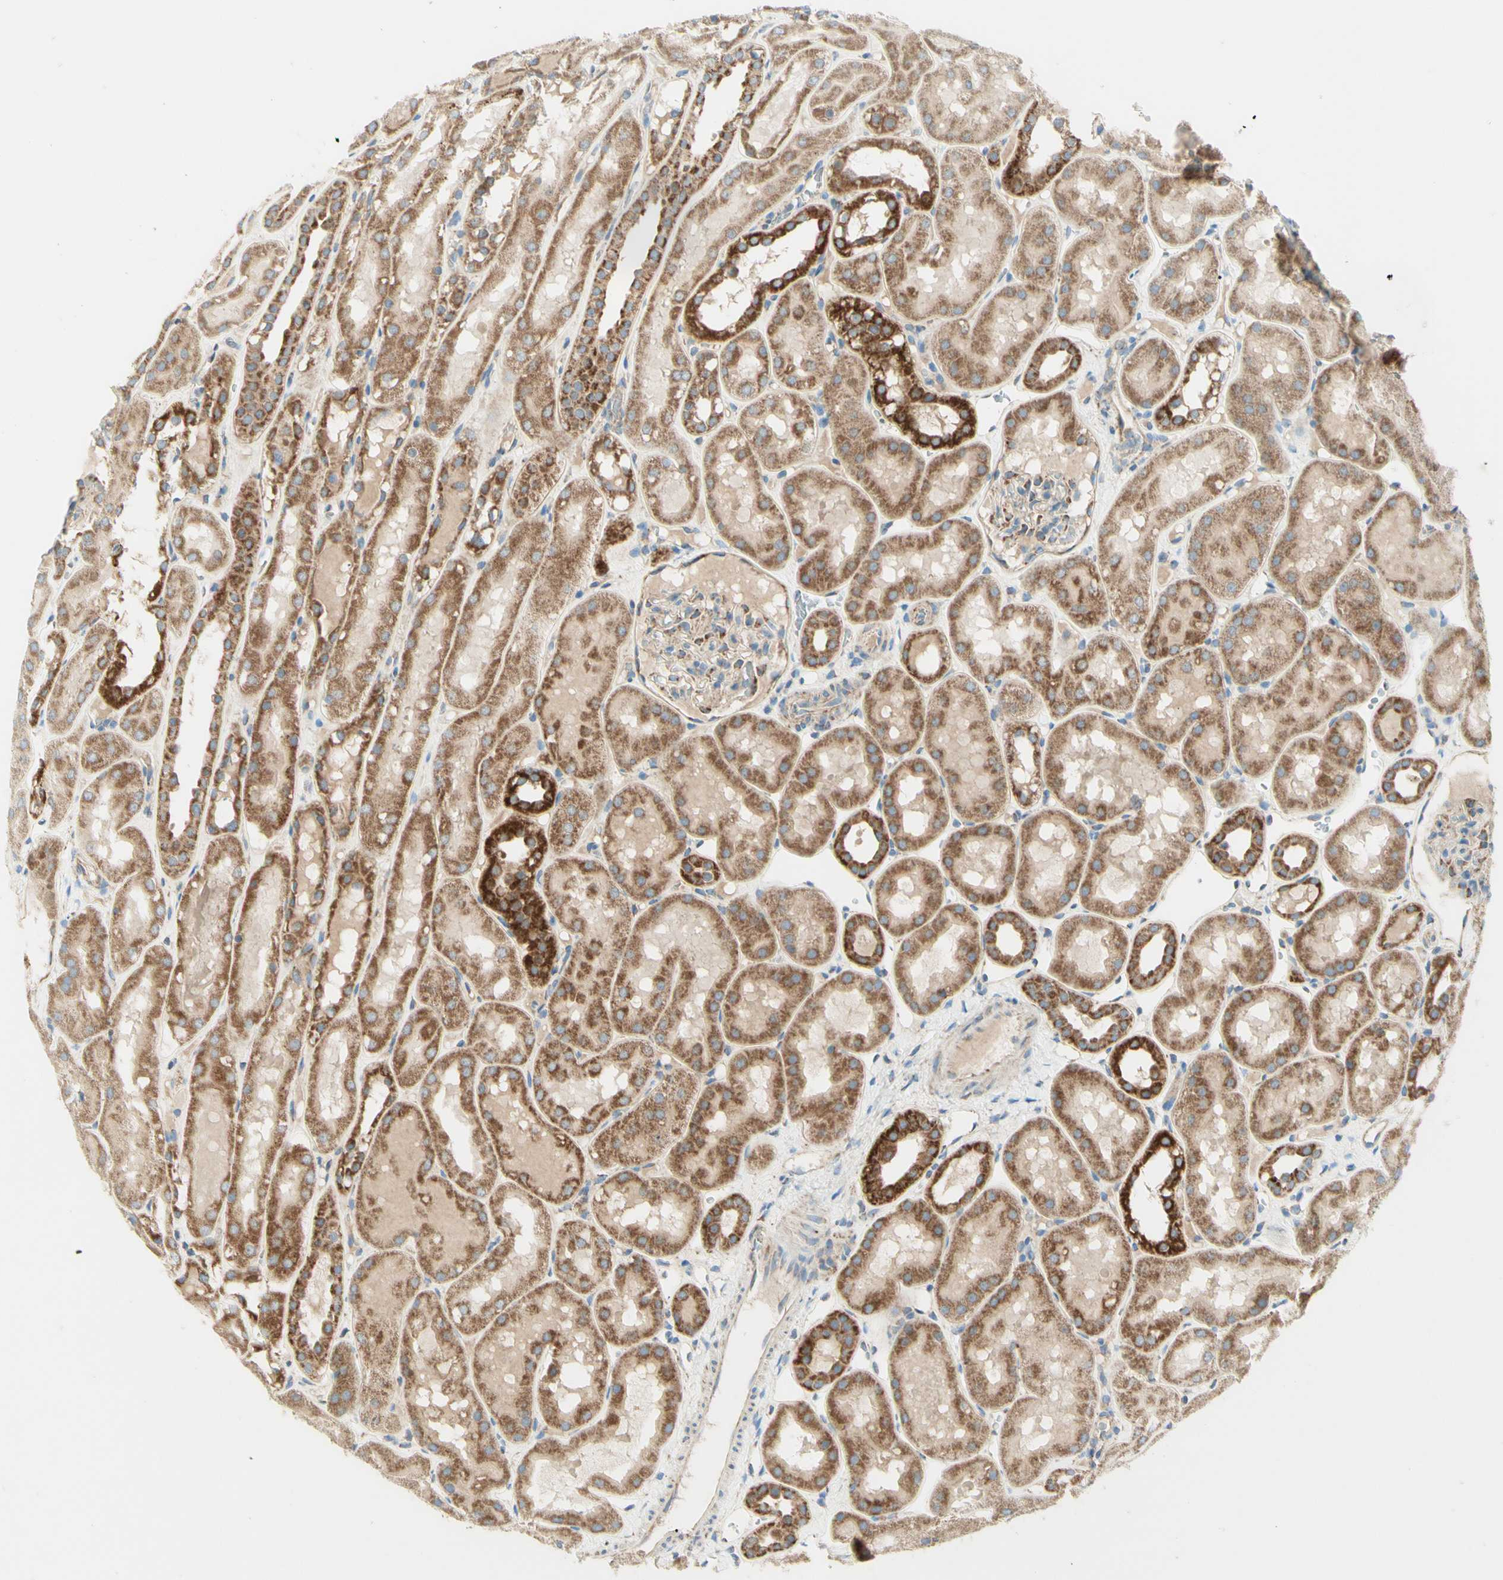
{"staining": {"intensity": "moderate", "quantity": "25%-75%", "location": "cytoplasmic/membranous"}, "tissue": "kidney", "cell_type": "Cells in glomeruli", "image_type": "normal", "snomed": [{"axis": "morphology", "description": "Normal tissue, NOS"}, {"axis": "topography", "description": "Kidney"}, {"axis": "topography", "description": "Urinary bladder"}], "caption": "Kidney stained with IHC reveals moderate cytoplasmic/membranous staining in about 25%-75% of cells in glomeruli.", "gene": "ARMC10", "patient": {"sex": "male", "age": 16}}